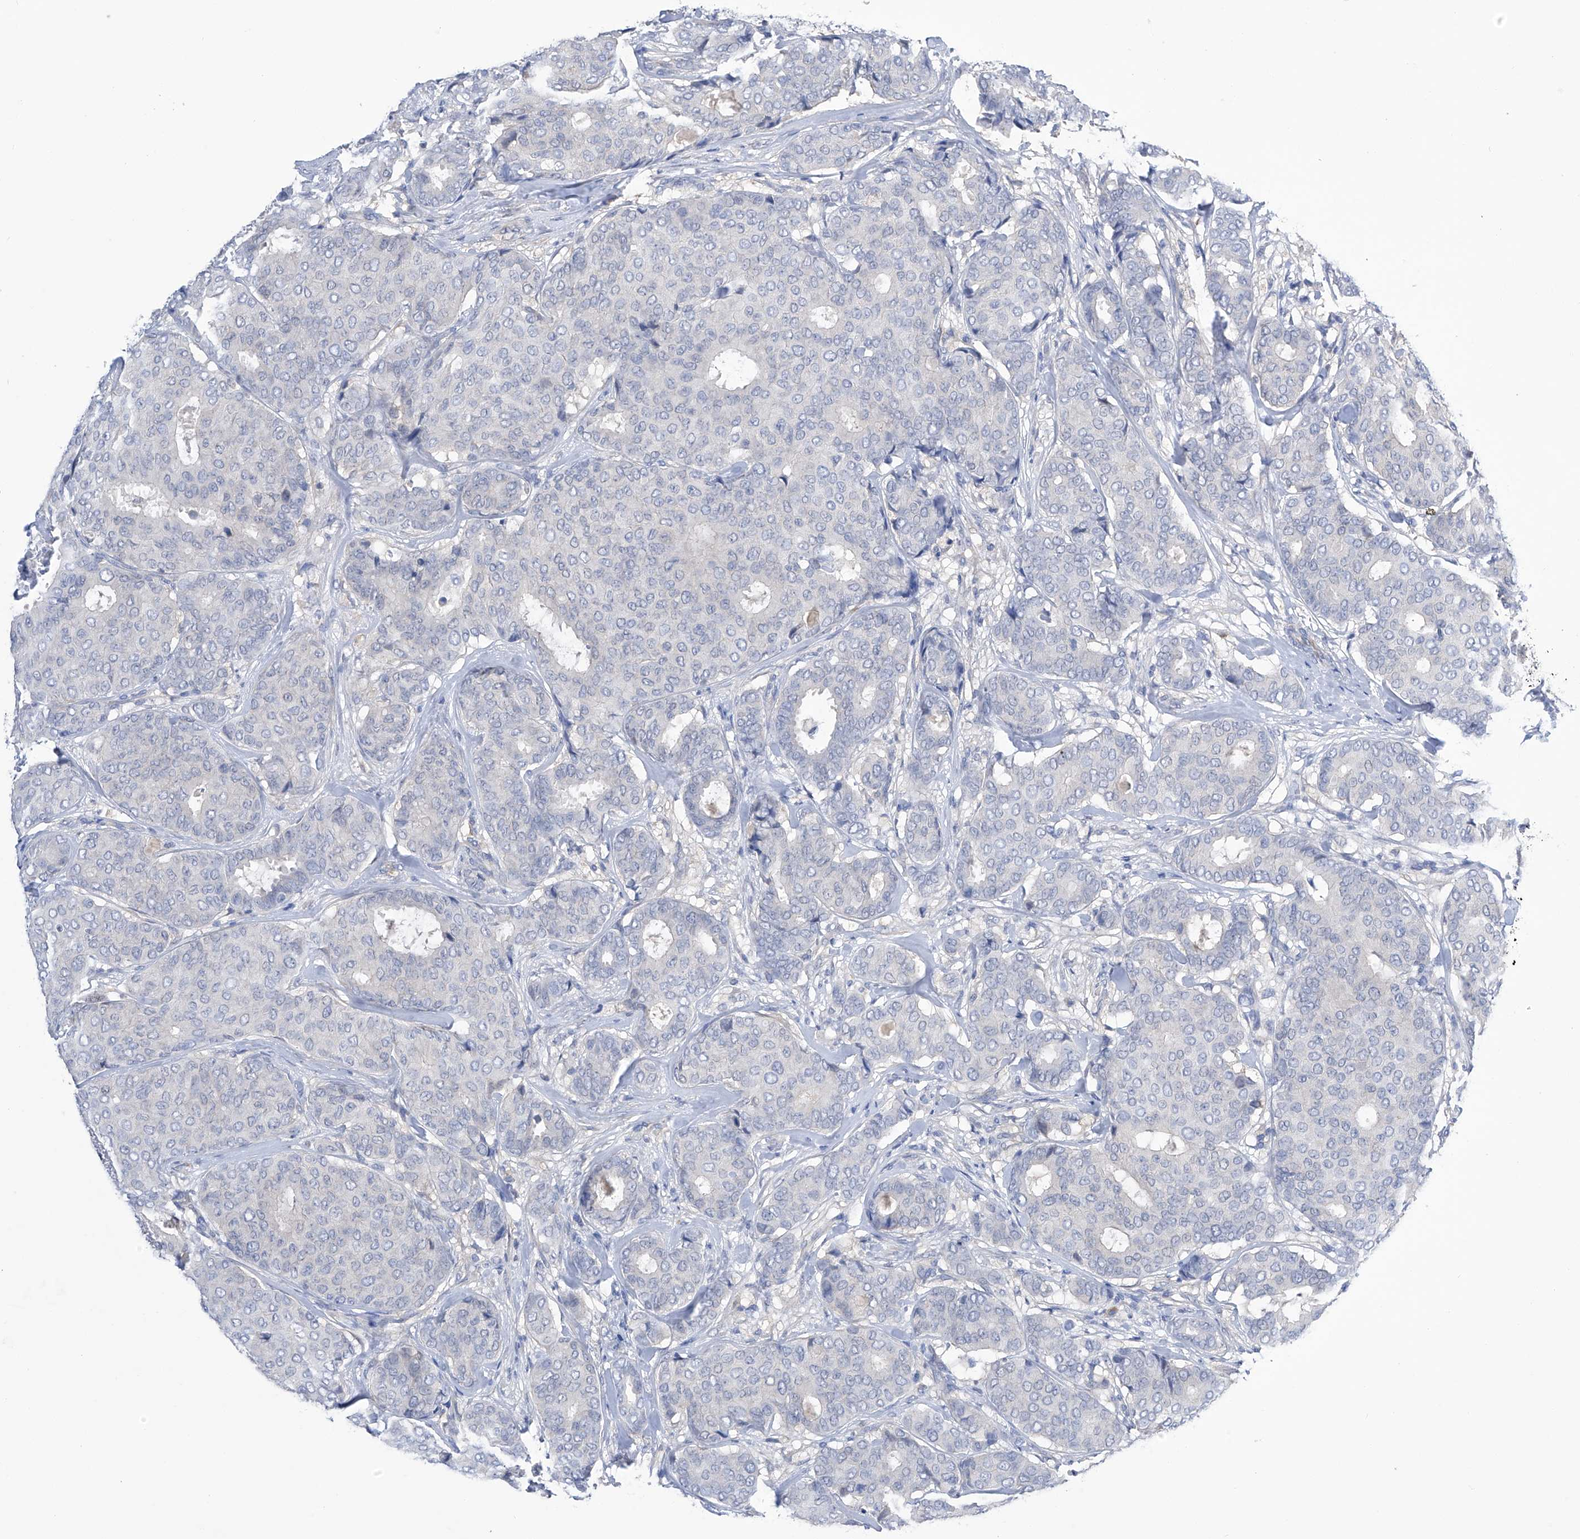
{"staining": {"intensity": "negative", "quantity": "none", "location": "none"}, "tissue": "breast cancer", "cell_type": "Tumor cells", "image_type": "cancer", "snomed": [{"axis": "morphology", "description": "Duct carcinoma"}, {"axis": "topography", "description": "Breast"}], "caption": "Image shows no protein expression in tumor cells of invasive ductal carcinoma (breast) tissue.", "gene": "PGM3", "patient": {"sex": "female", "age": 75}}